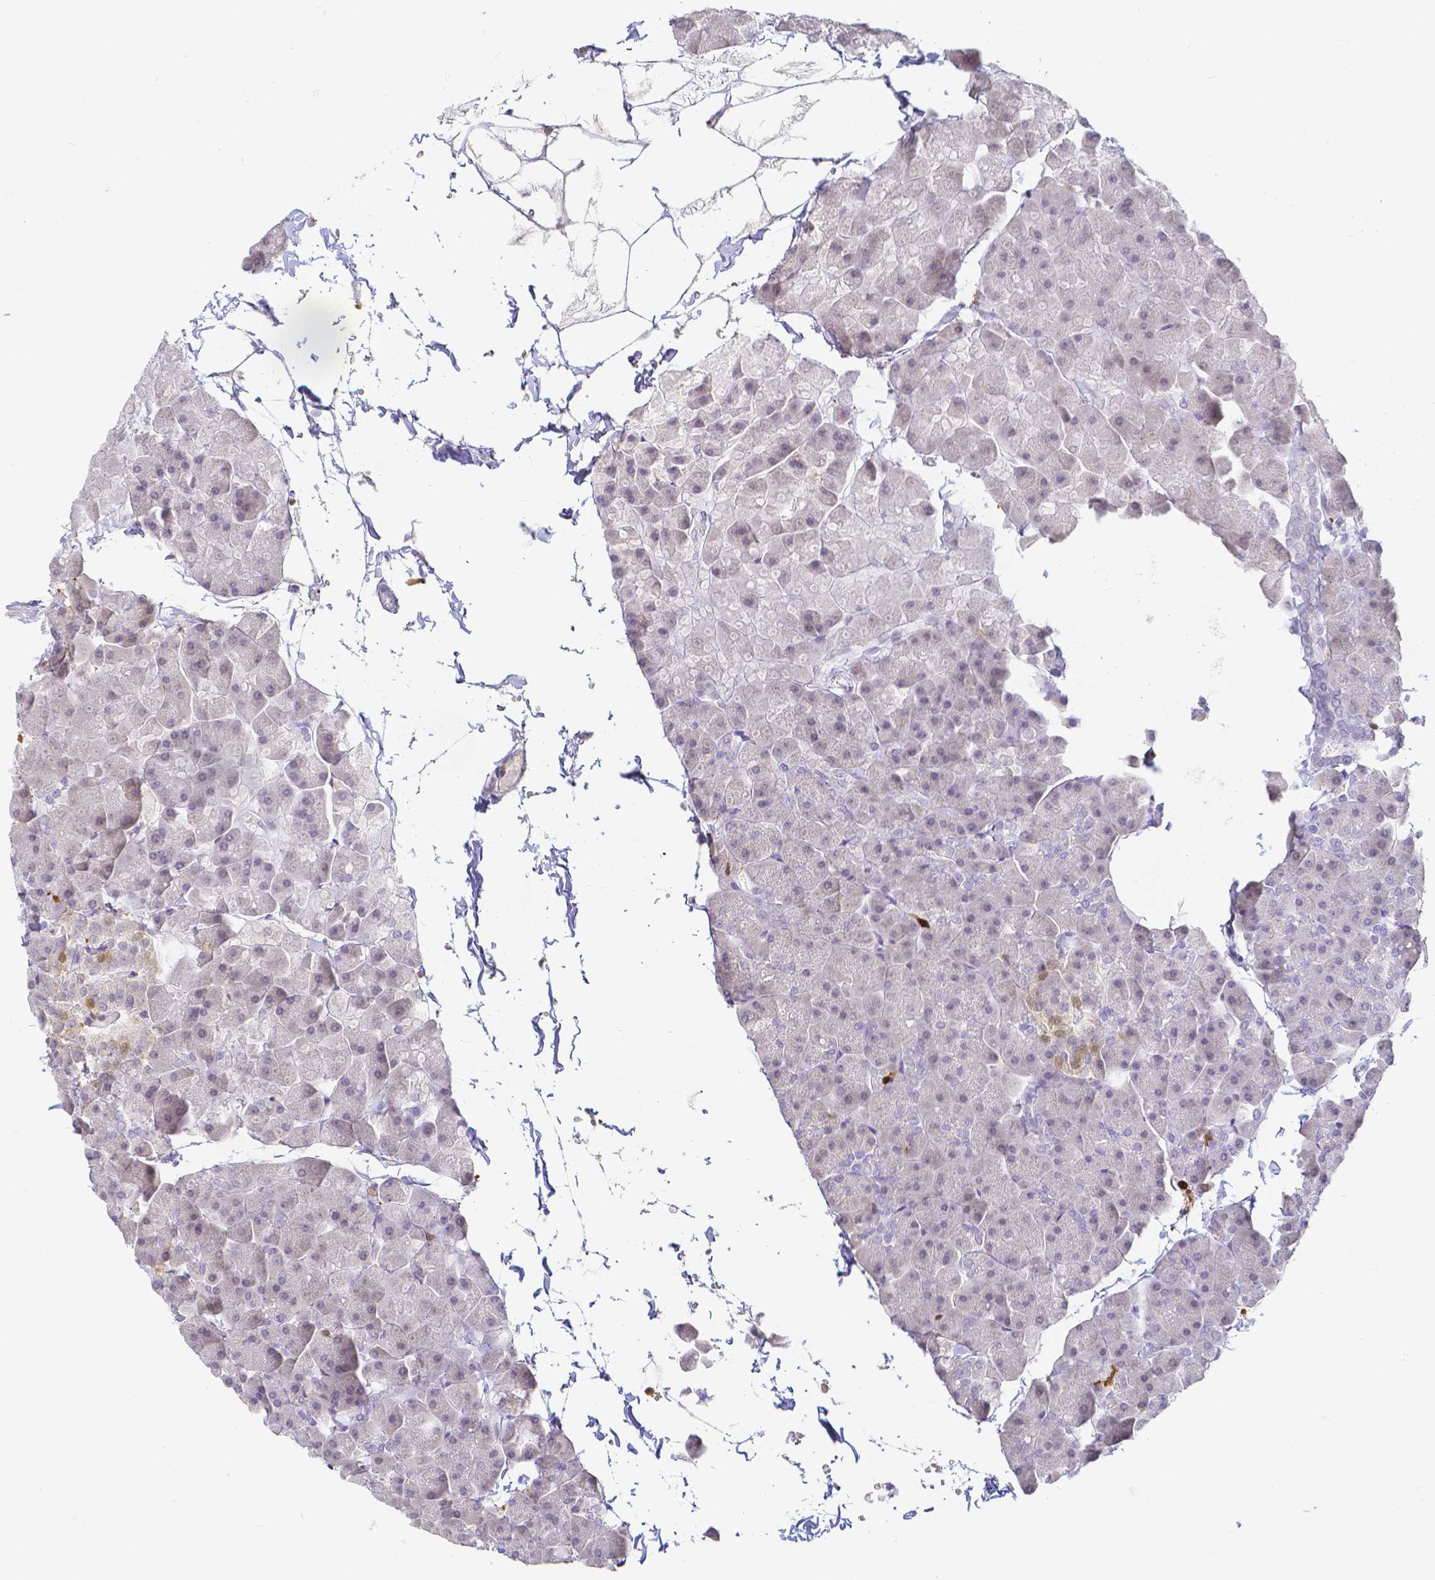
{"staining": {"intensity": "weak", "quantity": "<25%", "location": "cytoplasmic/membranous"}, "tissue": "pancreas", "cell_type": "Exocrine glandular cells", "image_type": "normal", "snomed": [{"axis": "morphology", "description": "Normal tissue, NOS"}, {"axis": "topography", "description": "Pancreas"}], "caption": "This is an IHC micrograph of benign pancreas. There is no positivity in exocrine glandular cells.", "gene": "COTL1", "patient": {"sex": "male", "age": 35}}